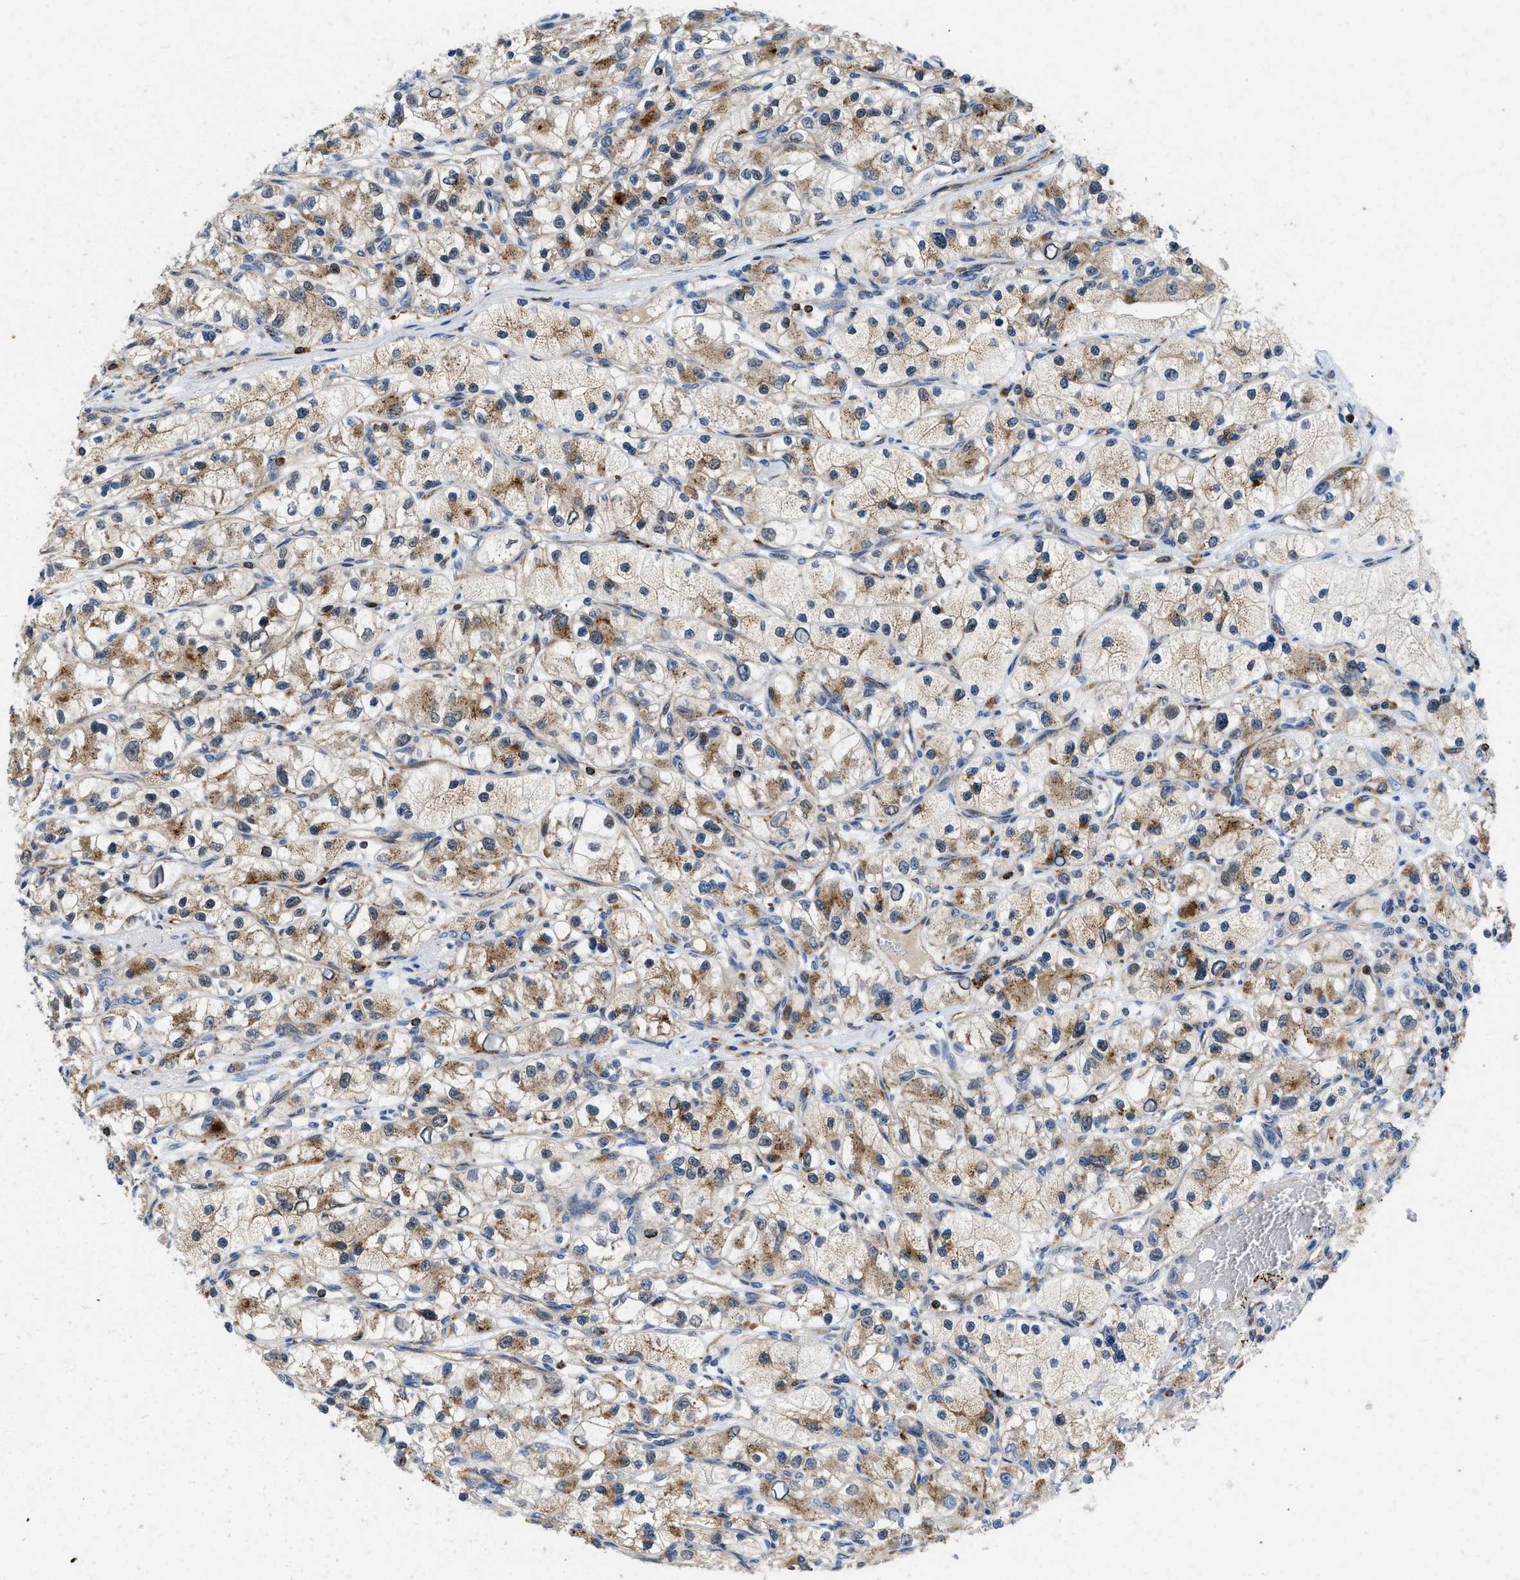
{"staining": {"intensity": "moderate", "quantity": ">75%", "location": "cytoplasmic/membranous"}, "tissue": "renal cancer", "cell_type": "Tumor cells", "image_type": "cancer", "snomed": [{"axis": "morphology", "description": "Adenocarcinoma, NOS"}, {"axis": "topography", "description": "Kidney"}], "caption": "Renal adenocarcinoma was stained to show a protein in brown. There is medium levels of moderate cytoplasmic/membranous expression in about >75% of tumor cells.", "gene": "ENPP4", "patient": {"sex": "female", "age": 57}}